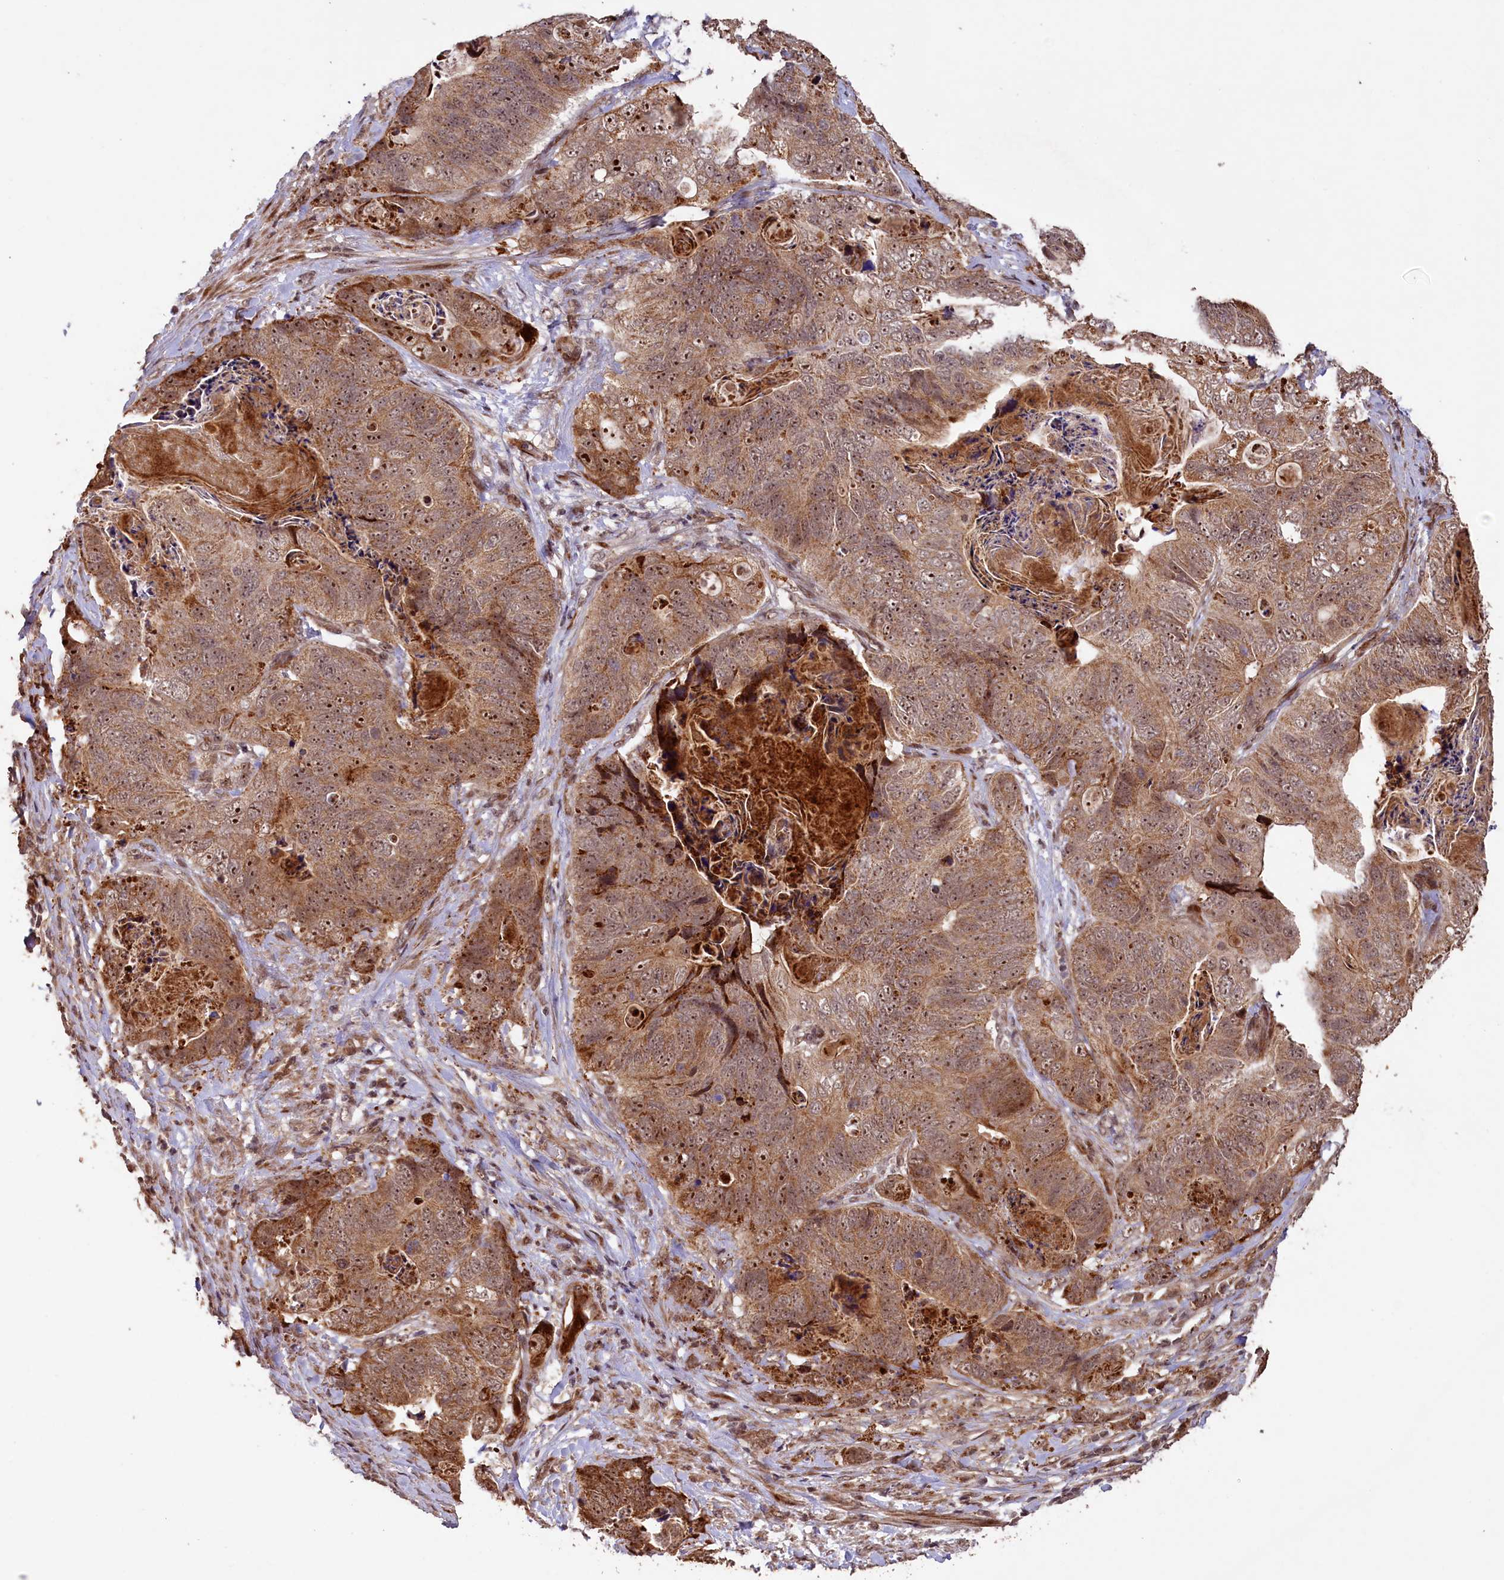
{"staining": {"intensity": "moderate", "quantity": ">75%", "location": "cytoplasmic/membranous,nuclear"}, "tissue": "stomach cancer", "cell_type": "Tumor cells", "image_type": "cancer", "snomed": [{"axis": "morphology", "description": "Normal tissue, NOS"}, {"axis": "morphology", "description": "Adenocarcinoma, NOS"}, {"axis": "topography", "description": "Stomach"}], "caption": "Stomach adenocarcinoma tissue shows moderate cytoplasmic/membranous and nuclear staining in about >75% of tumor cells (Stains: DAB (3,3'-diaminobenzidine) in brown, nuclei in blue, Microscopy: brightfield microscopy at high magnification).", "gene": "SHPRH", "patient": {"sex": "female", "age": 89}}